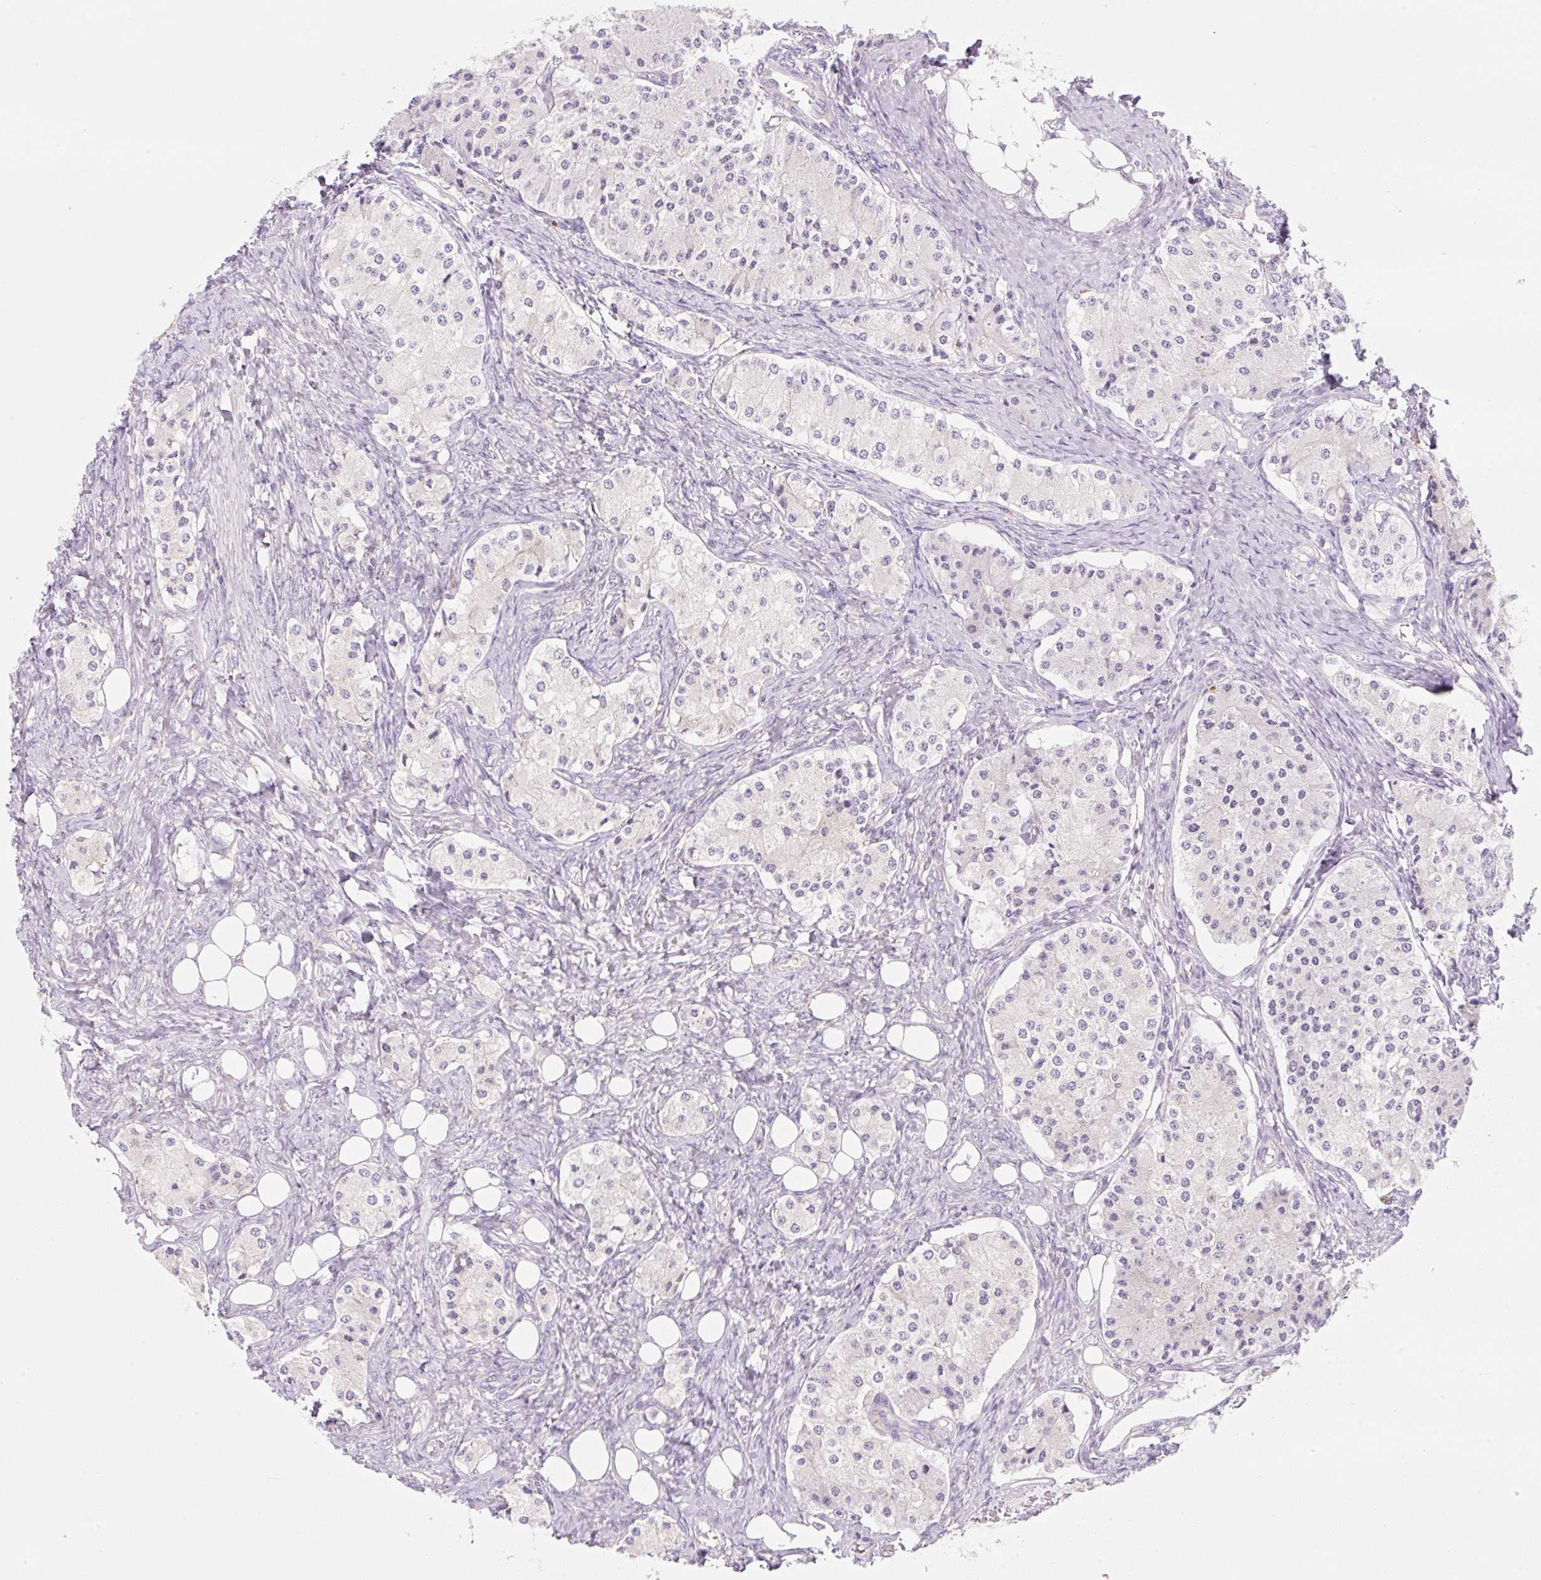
{"staining": {"intensity": "negative", "quantity": "none", "location": "none"}, "tissue": "carcinoid", "cell_type": "Tumor cells", "image_type": "cancer", "snomed": [{"axis": "morphology", "description": "Carcinoid, malignant, NOS"}, {"axis": "topography", "description": "Colon"}], "caption": "High power microscopy photomicrograph of an immunohistochemistry (IHC) photomicrograph of carcinoid, revealing no significant expression in tumor cells.", "gene": "RPL18A", "patient": {"sex": "female", "age": 52}}